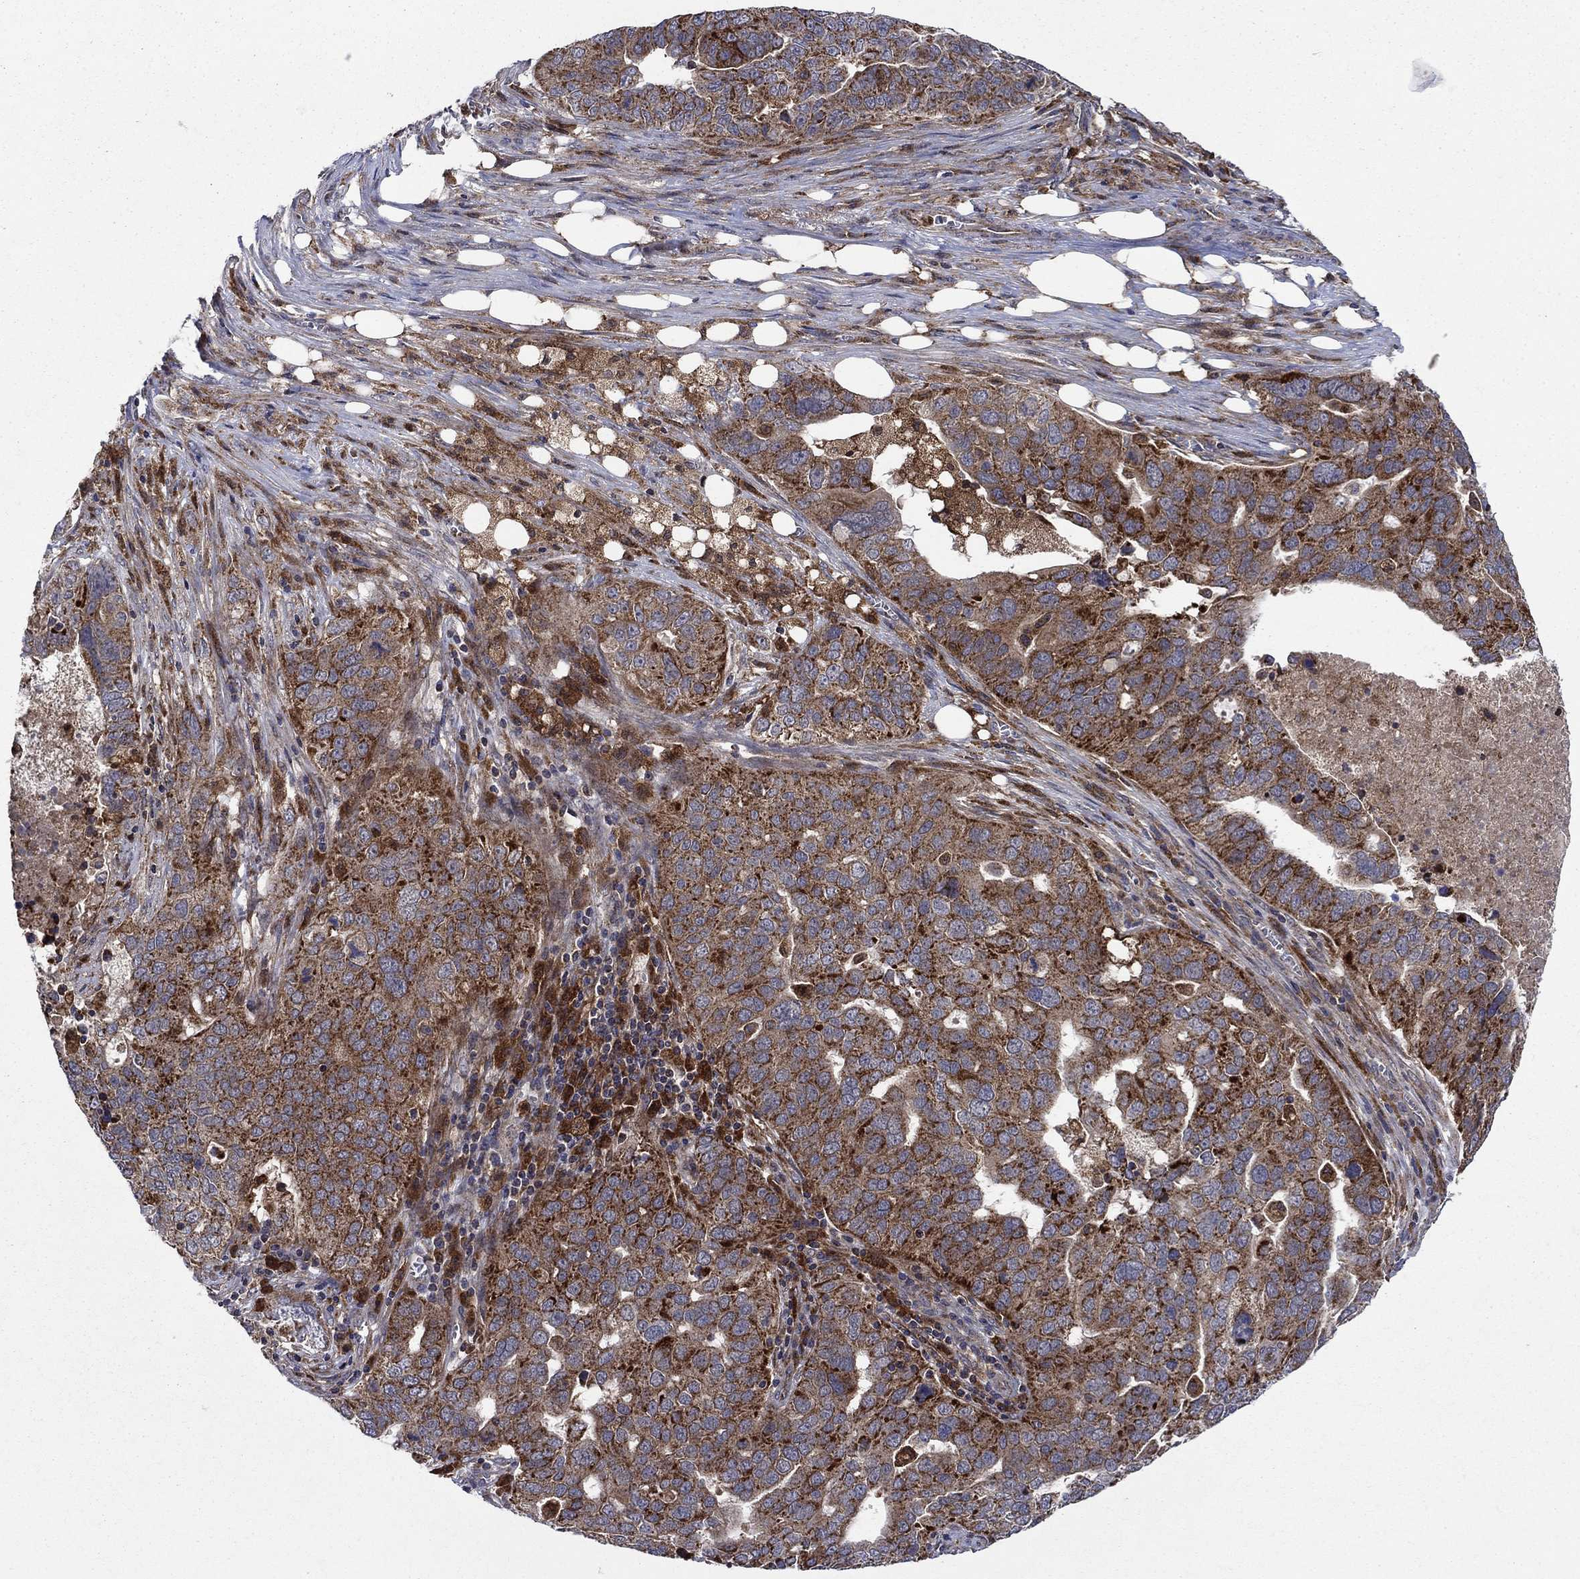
{"staining": {"intensity": "strong", "quantity": "25%-75%", "location": "cytoplasmic/membranous"}, "tissue": "ovarian cancer", "cell_type": "Tumor cells", "image_type": "cancer", "snomed": [{"axis": "morphology", "description": "Carcinoma, endometroid"}, {"axis": "topography", "description": "Soft tissue"}, {"axis": "topography", "description": "Ovary"}], "caption": "Human endometroid carcinoma (ovarian) stained with a protein marker demonstrates strong staining in tumor cells.", "gene": "RNF19B", "patient": {"sex": "female", "age": 52}}